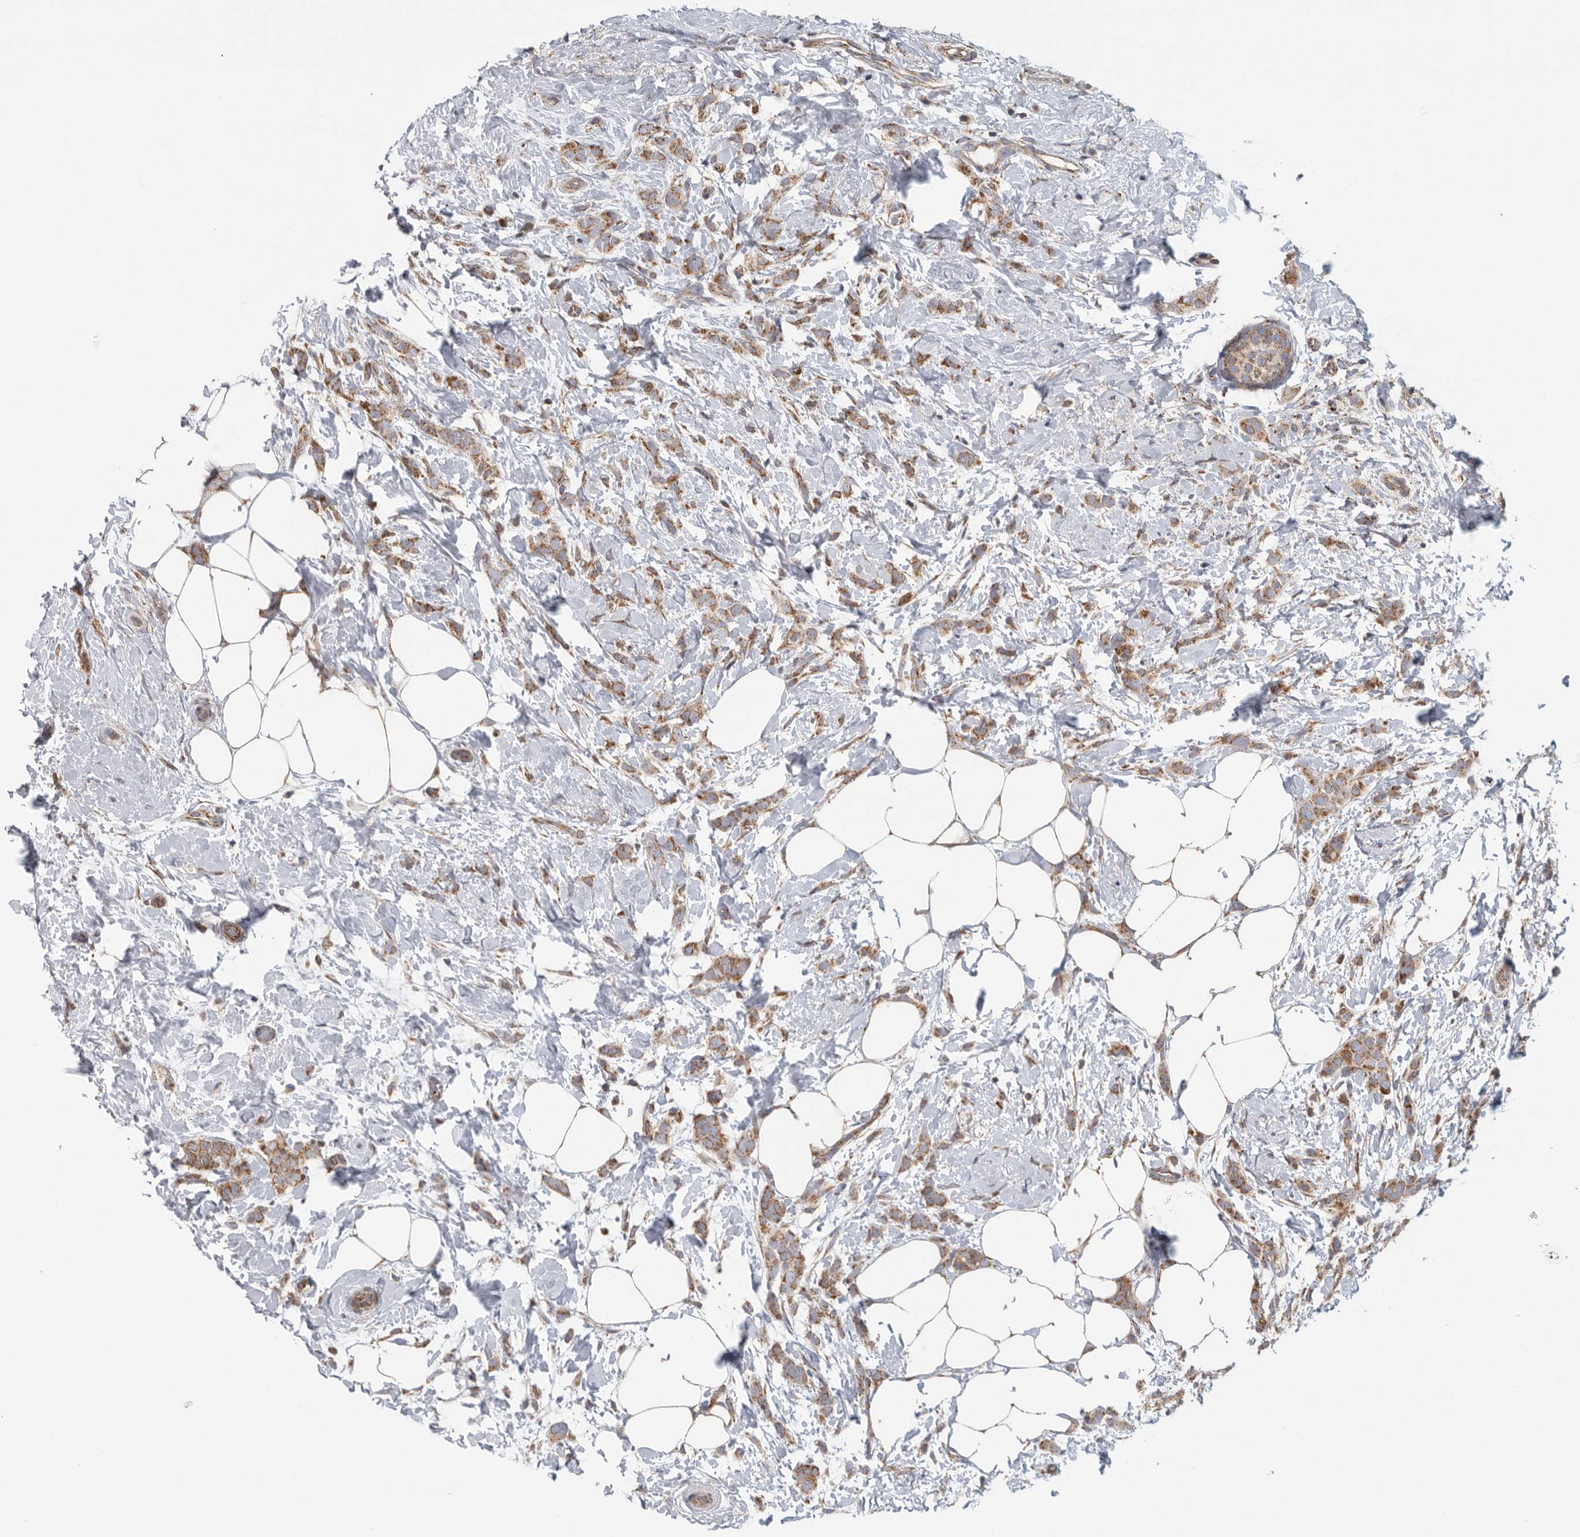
{"staining": {"intensity": "moderate", "quantity": ">75%", "location": "cytoplasmic/membranous"}, "tissue": "breast cancer", "cell_type": "Tumor cells", "image_type": "cancer", "snomed": [{"axis": "morphology", "description": "Lobular carcinoma, in situ"}, {"axis": "morphology", "description": "Lobular carcinoma"}, {"axis": "topography", "description": "Breast"}], "caption": "Breast lobular carcinoma was stained to show a protein in brown. There is medium levels of moderate cytoplasmic/membranous staining in about >75% of tumor cells. The staining was performed using DAB (3,3'-diaminobenzidine) to visualize the protein expression in brown, while the nuclei were stained in blue with hematoxylin (Magnification: 20x).", "gene": "FKBP8", "patient": {"sex": "female", "age": 41}}